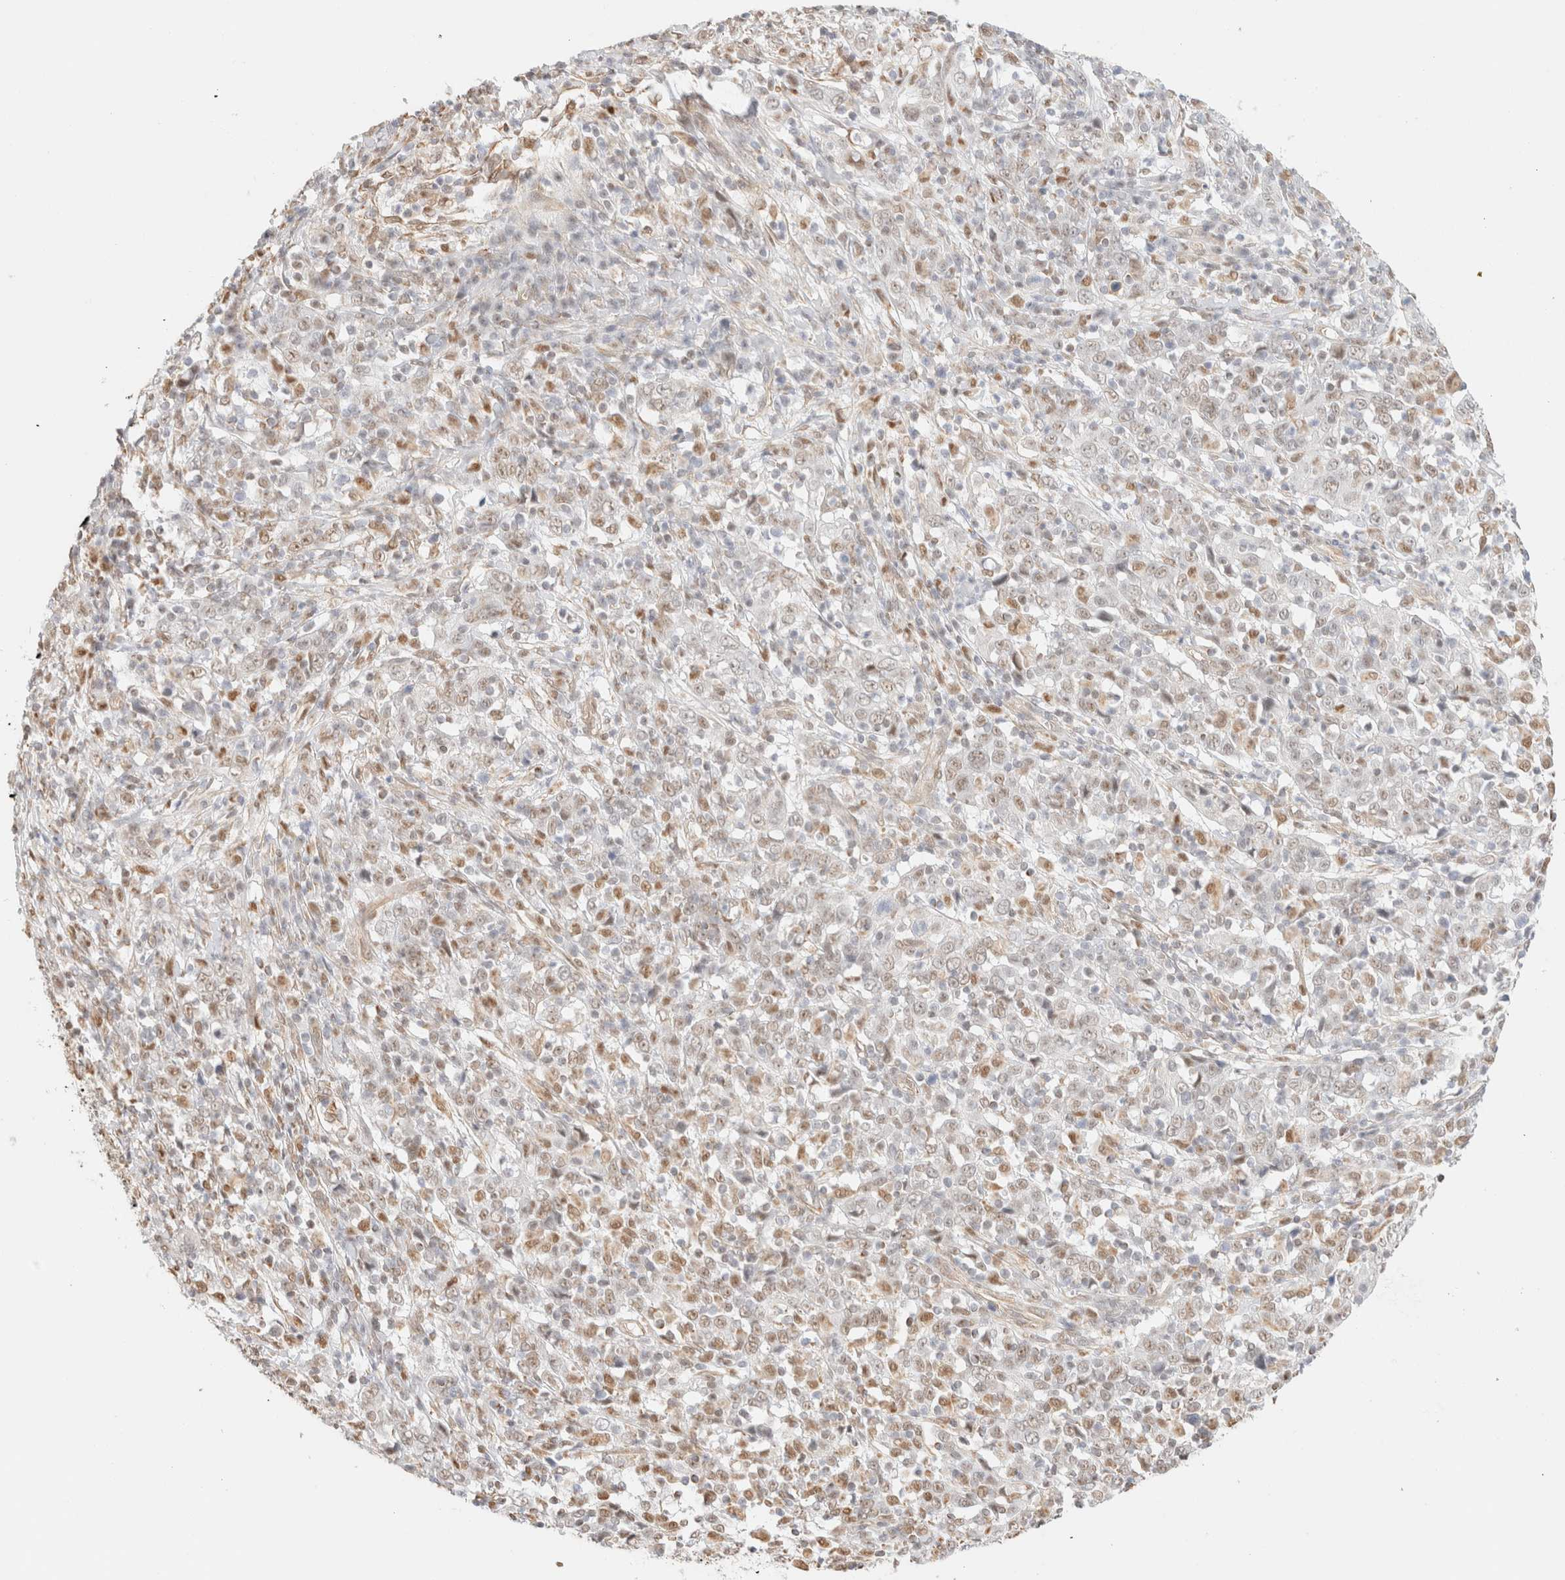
{"staining": {"intensity": "weak", "quantity": "25%-75%", "location": "nuclear"}, "tissue": "cervical cancer", "cell_type": "Tumor cells", "image_type": "cancer", "snomed": [{"axis": "morphology", "description": "Squamous cell carcinoma, NOS"}, {"axis": "topography", "description": "Cervix"}], "caption": "IHC image of neoplastic tissue: human squamous cell carcinoma (cervical) stained using immunohistochemistry demonstrates low levels of weak protein expression localized specifically in the nuclear of tumor cells, appearing as a nuclear brown color.", "gene": "ARID5A", "patient": {"sex": "female", "age": 46}}